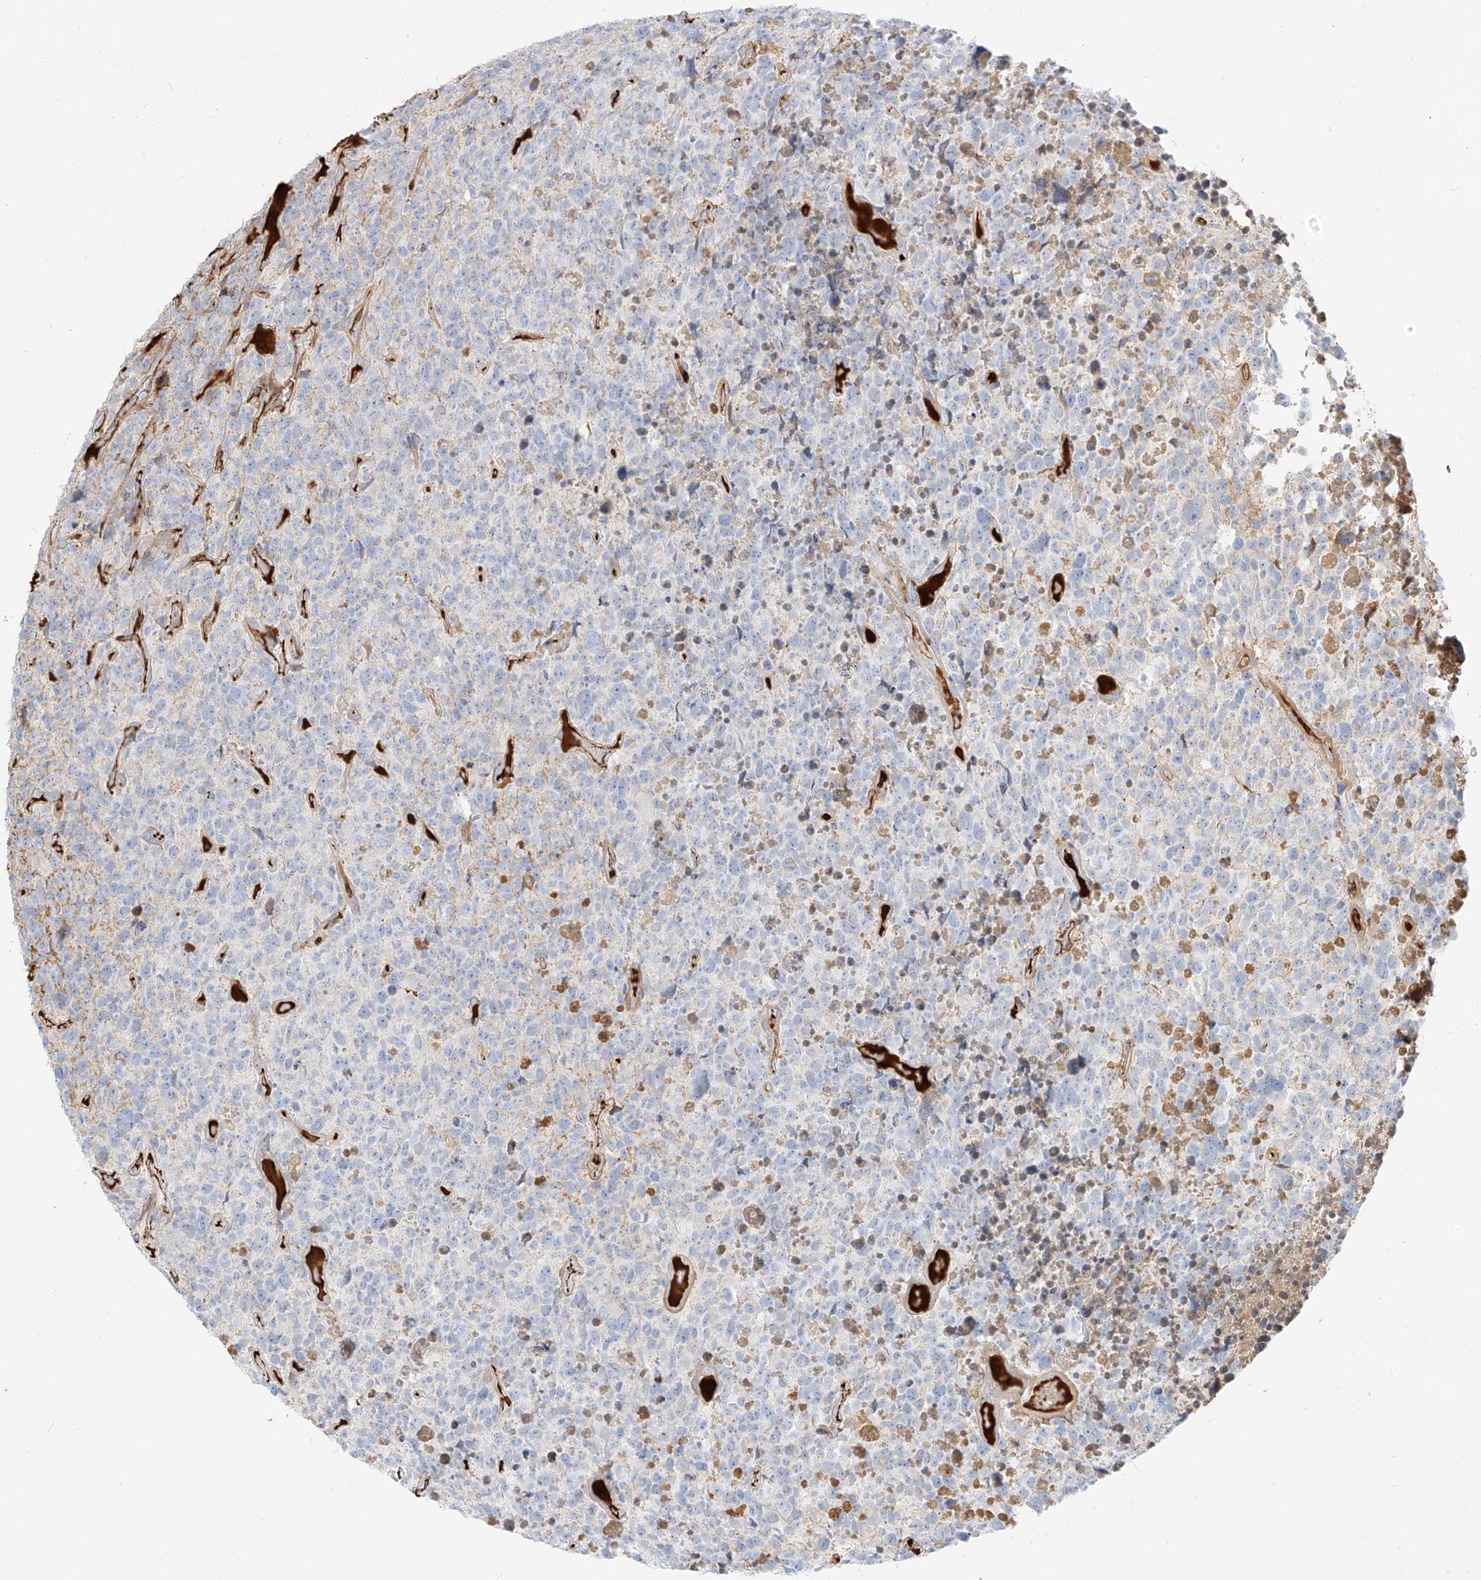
{"staining": {"intensity": "negative", "quantity": "none", "location": "none"}, "tissue": "glioma", "cell_type": "Tumor cells", "image_type": "cancer", "snomed": [{"axis": "morphology", "description": "Glioma, malignant, High grade"}, {"axis": "topography", "description": "Brain"}], "caption": "Immunohistochemistry micrograph of human glioma stained for a protein (brown), which displays no expression in tumor cells.", "gene": "OCSTAMP", "patient": {"sex": "male", "age": 69}}